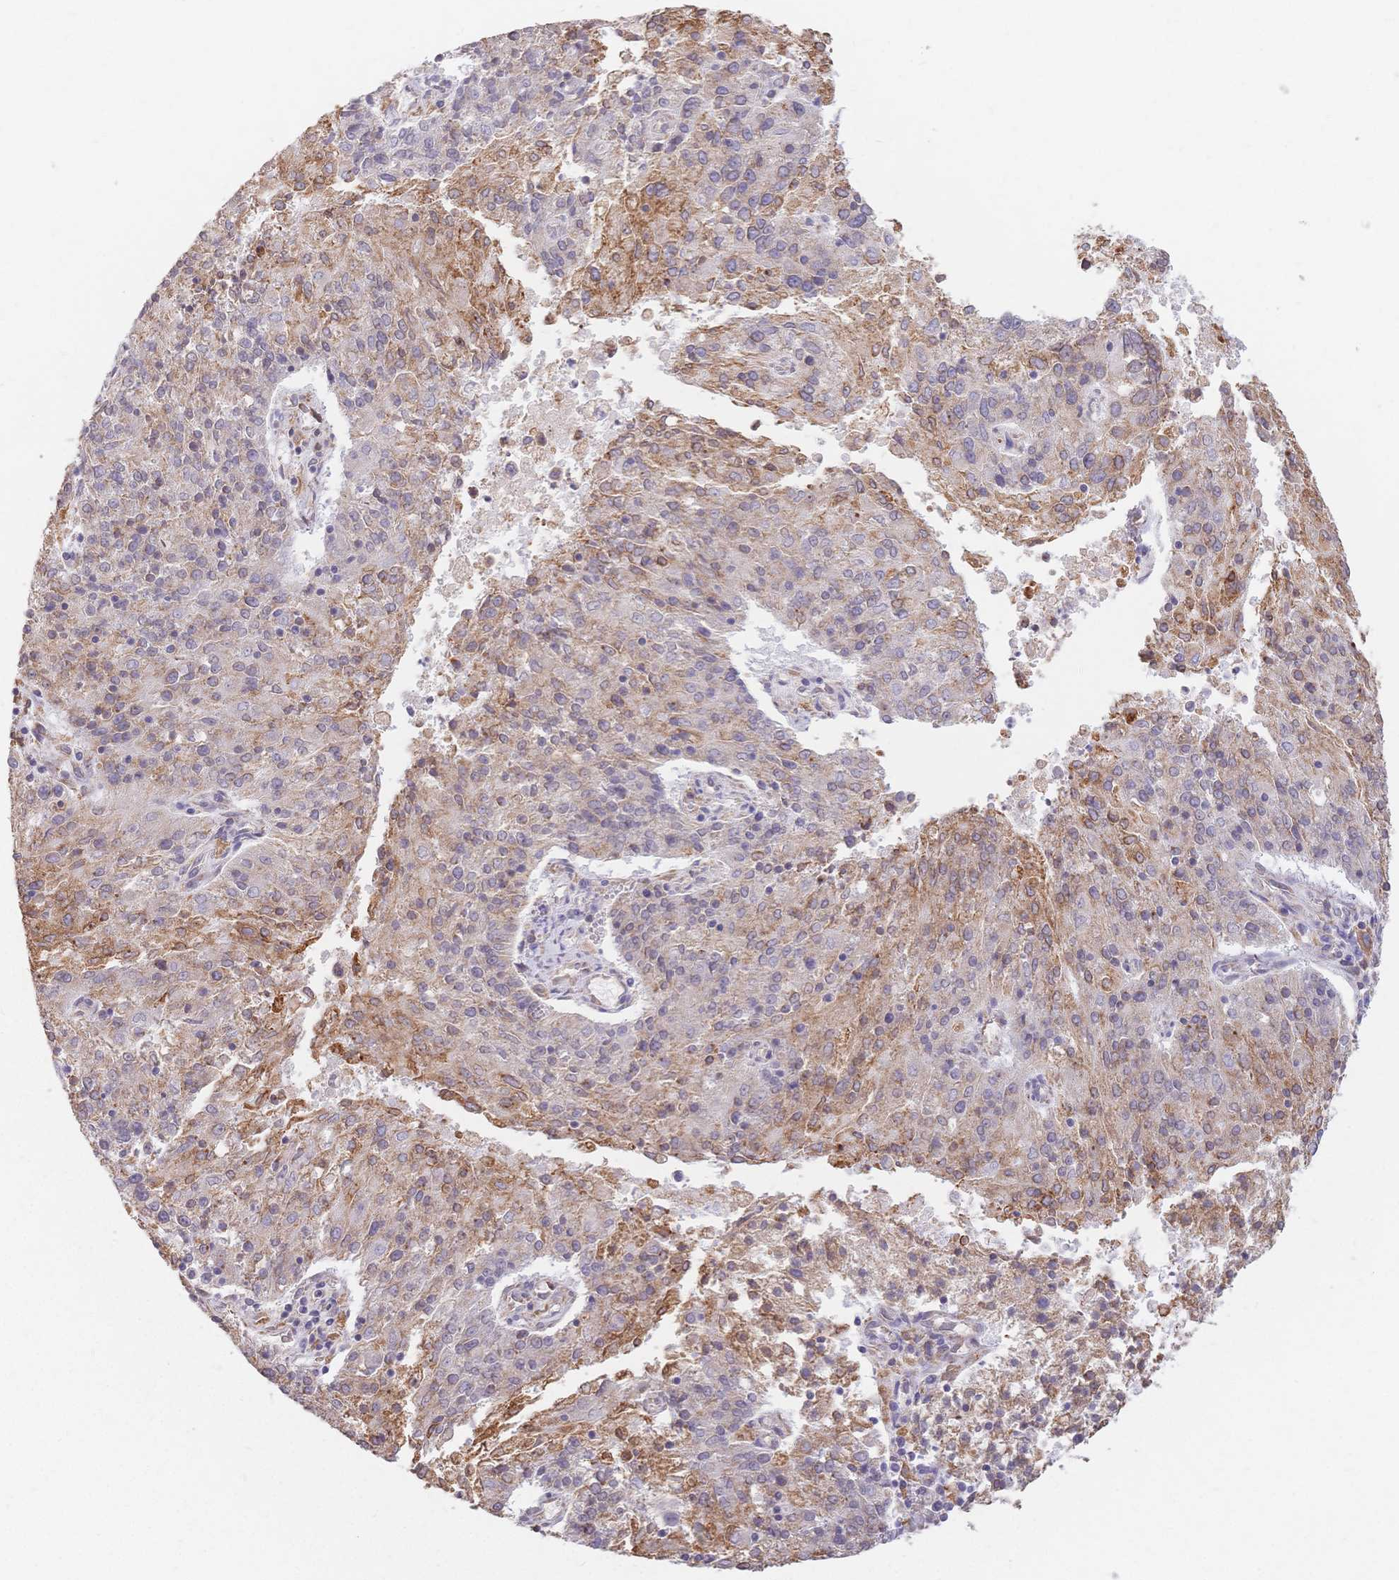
{"staining": {"intensity": "weak", "quantity": "25%-75%", "location": "cytoplasmic/membranous"}, "tissue": "endometrial cancer", "cell_type": "Tumor cells", "image_type": "cancer", "snomed": [{"axis": "morphology", "description": "Adenocarcinoma, NOS"}, {"axis": "topography", "description": "Endometrium"}], "caption": "Endometrial cancer (adenocarcinoma) was stained to show a protein in brown. There is low levels of weak cytoplasmic/membranous positivity in about 25%-75% of tumor cells.", "gene": "HS3ST5", "patient": {"sex": "female", "age": 82}}